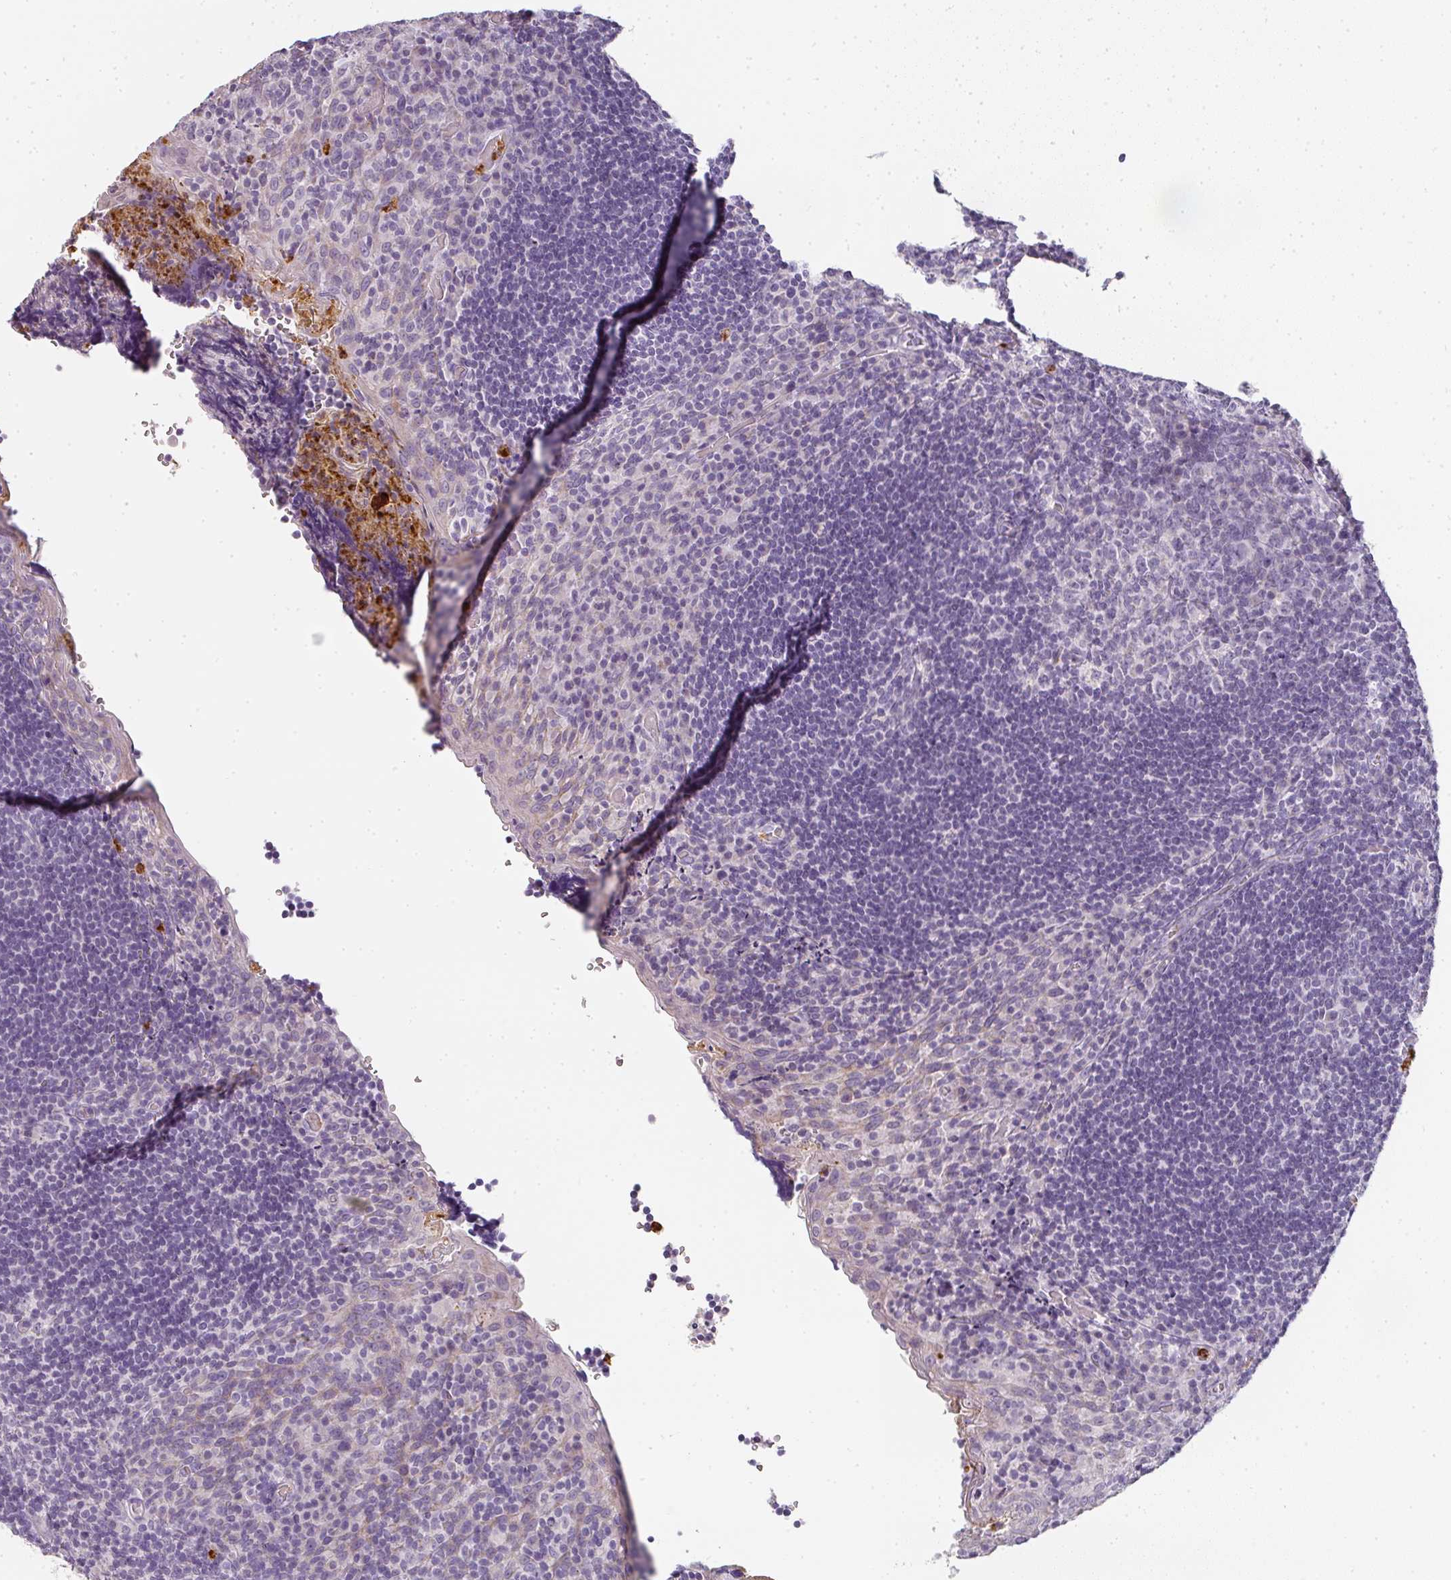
{"staining": {"intensity": "negative", "quantity": "none", "location": "none"}, "tissue": "tonsil", "cell_type": "Germinal center cells", "image_type": "normal", "snomed": [{"axis": "morphology", "description": "Normal tissue, NOS"}, {"axis": "topography", "description": "Tonsil"}], "caption": "There is no significant positivity in germinal center cells of tonsil. The staining was performed using DAB to visualize the protein expression in brown, while the nuclei were stained in blue with hematoxylin (Magnification: 20x).", "gene": "CAMP", "patient": {"sex": "male", "age": 17}}